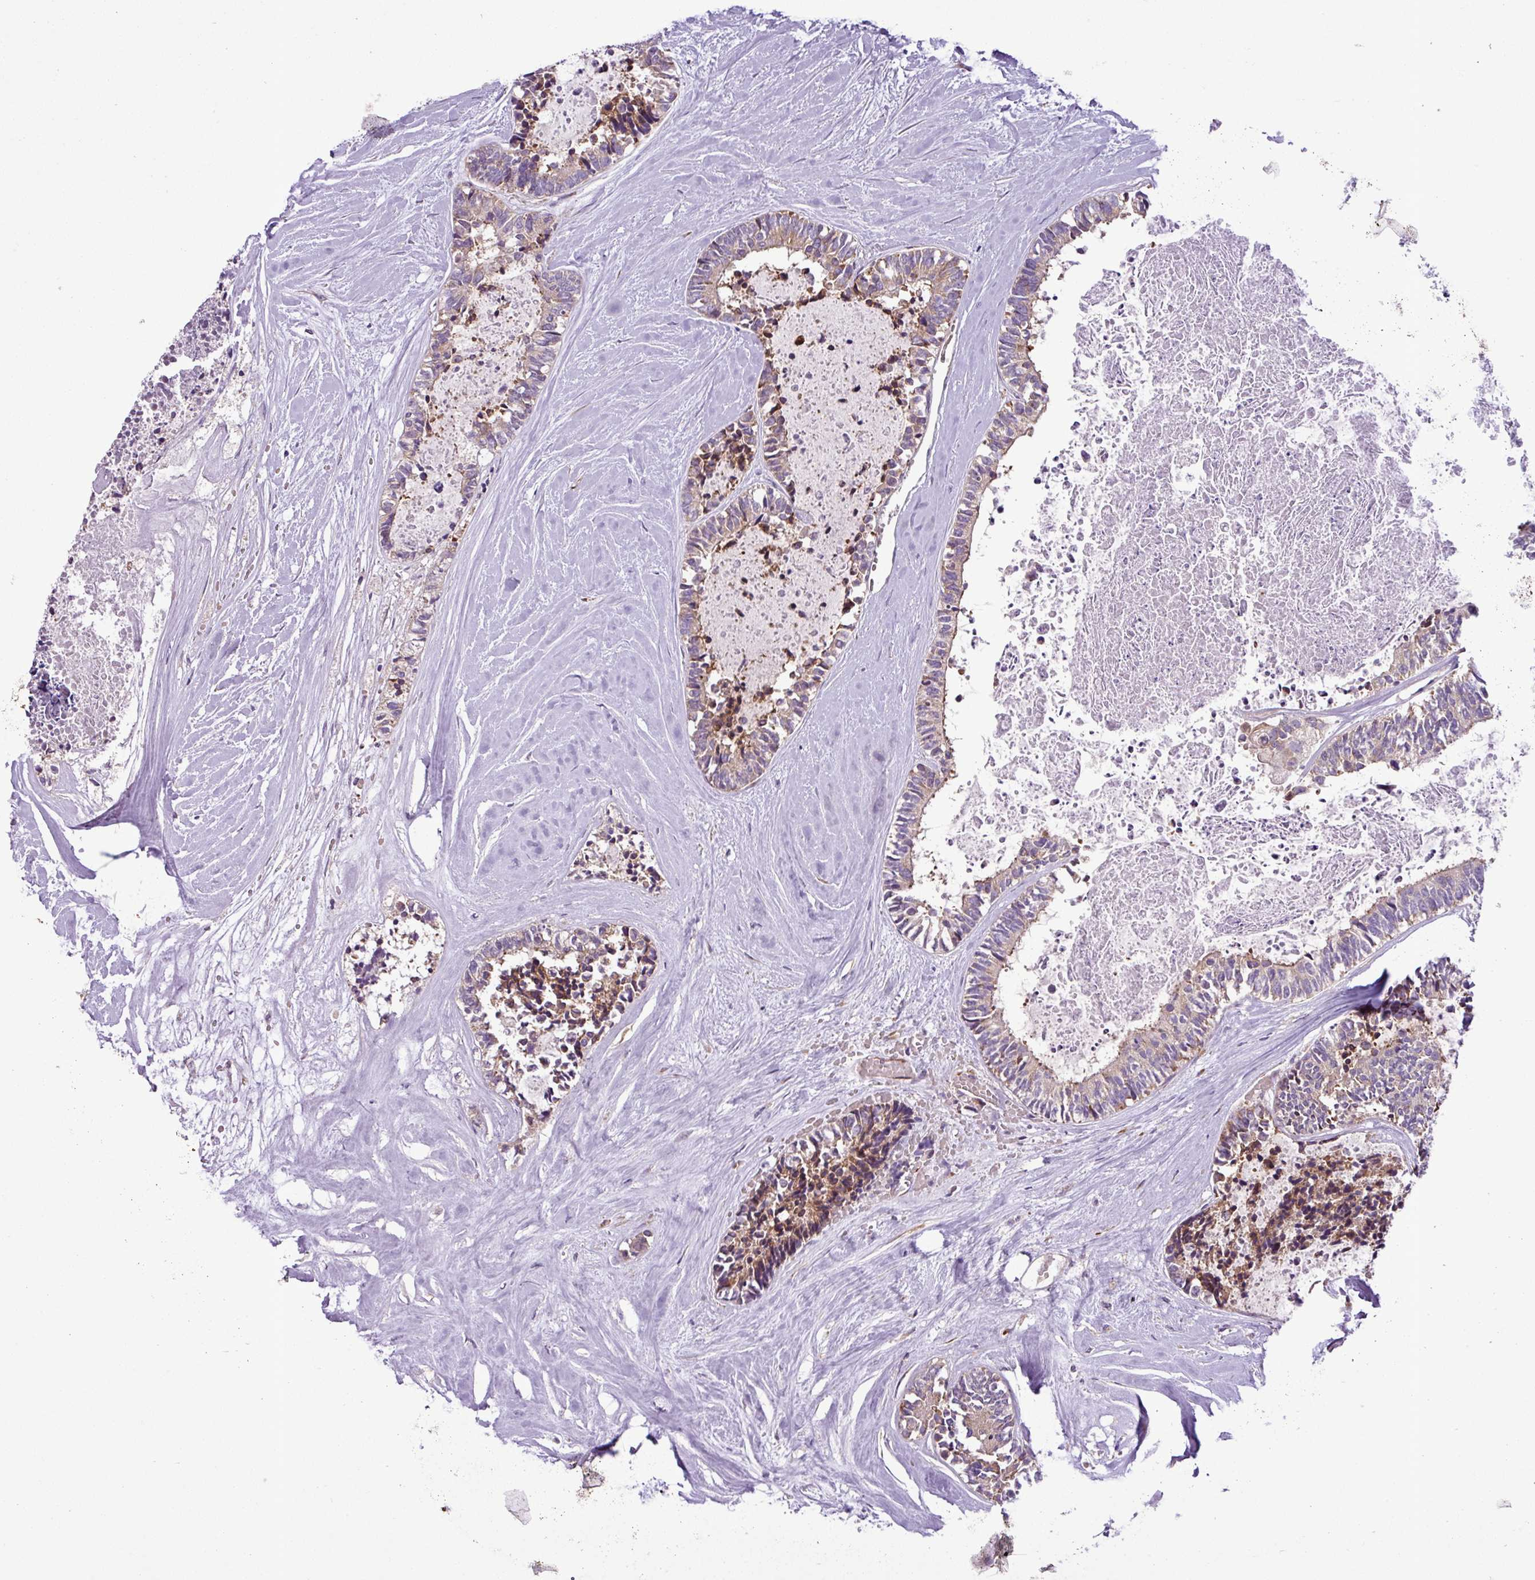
{"staining": {"intensity": "weak", "quantity": "25%-75%", "location": "cytoplasmic/membranous"}, "tissue": "colorectal cancer", "cell_type": "Tumor cells", "image_type": "cancer", "snomed": [{"axis": "morphology", "description": "Adenocarcinoma, NOS"}, {"axis": "topography", "description": "Colon"}, {"axis": "topography", "description": "Rectum"}], "caption": "Protein staining demonstrates weak cytoplasmic/membranous positivity in approximately 25%-75% of tumor cells in adenocarcinoma (colorectal). The staining was performed using DAB to visualize the protein expression in brown, while the nuclei were stained in blue with hematoxylin (Magnification: 20x).", "gene": "RPL13", "patient": {"sex": "male", "age": 57}}